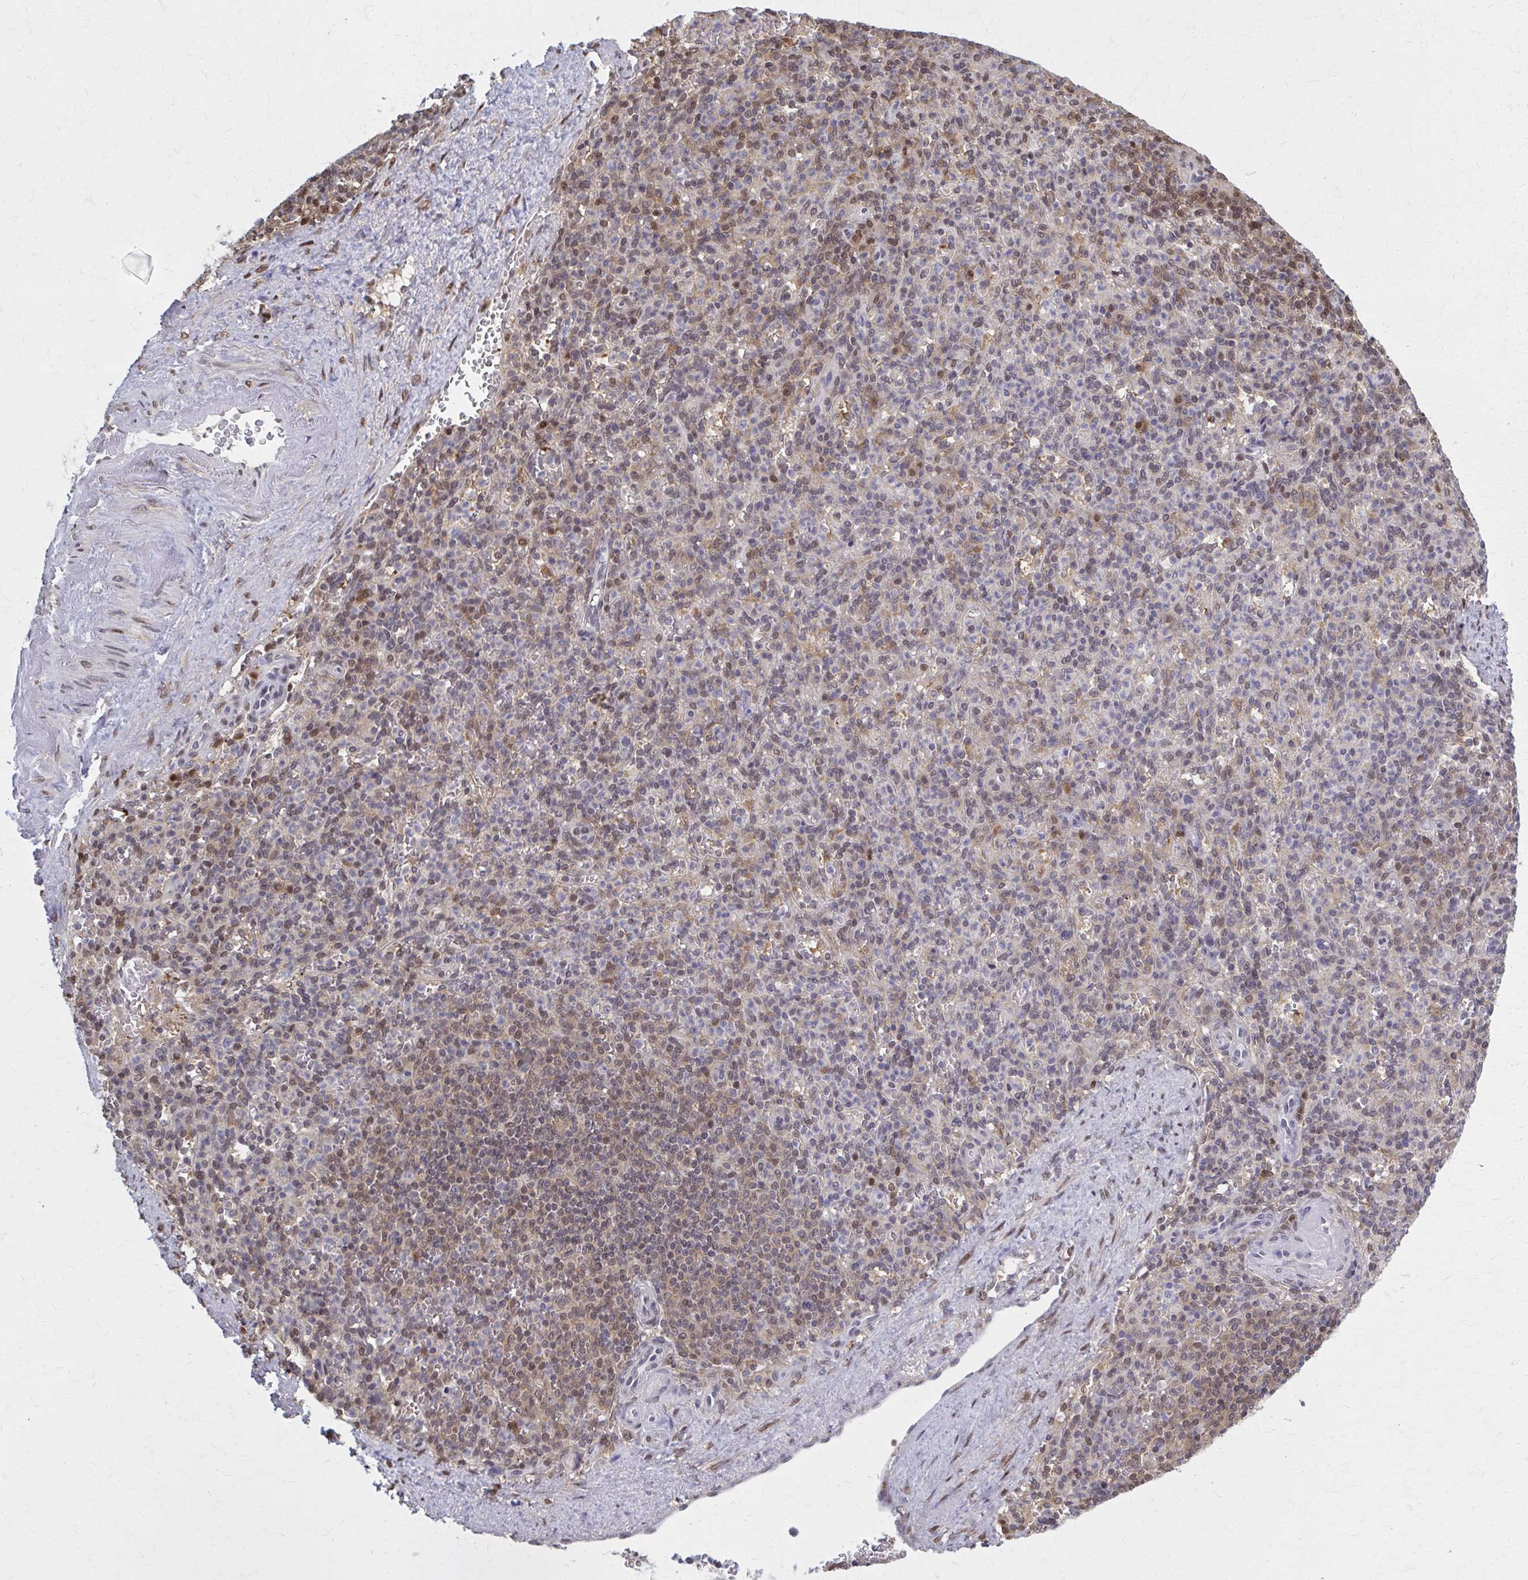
{"staining": {"intensity": "moderate", "quantity": "<25%", "location": "nuclear"}, "tissue": "spleen", "cell_type": "Cells in red pulp", "image_type": "normal", "snomed": [{"axis": "morphology", "description": "Normal tissue, NOS"}, {"axis": "topography", "description": "Spleen"}], "caption": "A brown stain labels moderate nuclear positivity of a protein in cells in red pulp of unremarkable human spleen. (brown staining indicates protein expression, while blue staining denotes nuclei).", "gene": "MDH1", "patient": {"sex": "female", "age": 74}}